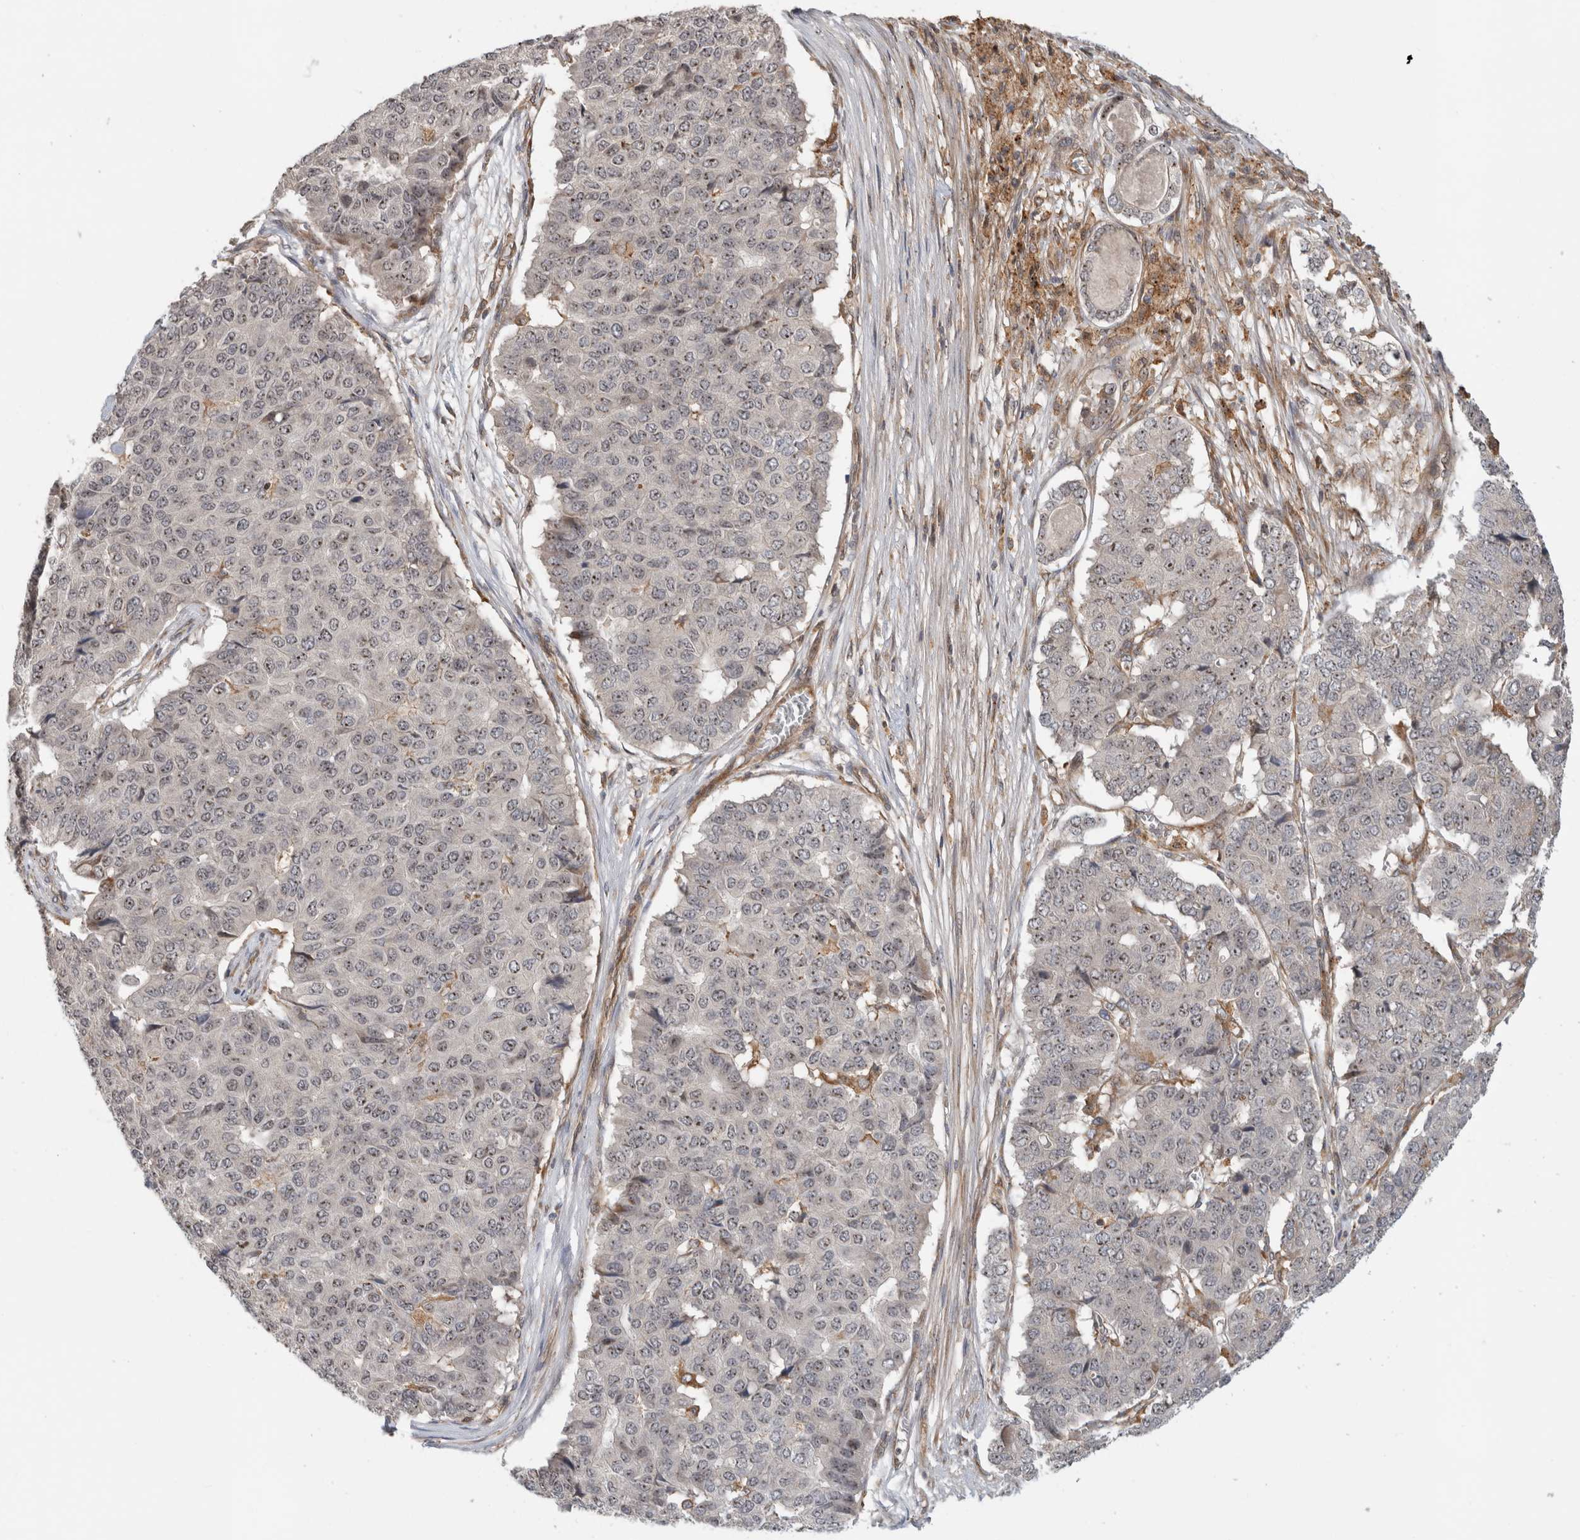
{"staining": {"intensity": "moderate", "quantity": "<25%", "location": "nuclear"}, "tissue": "pancreatic cancer", "cell_type": "Tumor cells", "image_type": "cancer", "snomed": [{"axis": "morphology", "description": "Adenocarcinoma, NOS"}, {"axis": "topography", "description": "Pancreas"}], "caption": "There is low levels of moderate nuclear staining in tumor cells of pancreatic cancer (adenocarcinoma), as demonstrated by immunohistochemical staining (brown color).", "gene": "WASF2", "patient": {"sex": "male", "age": 50}}